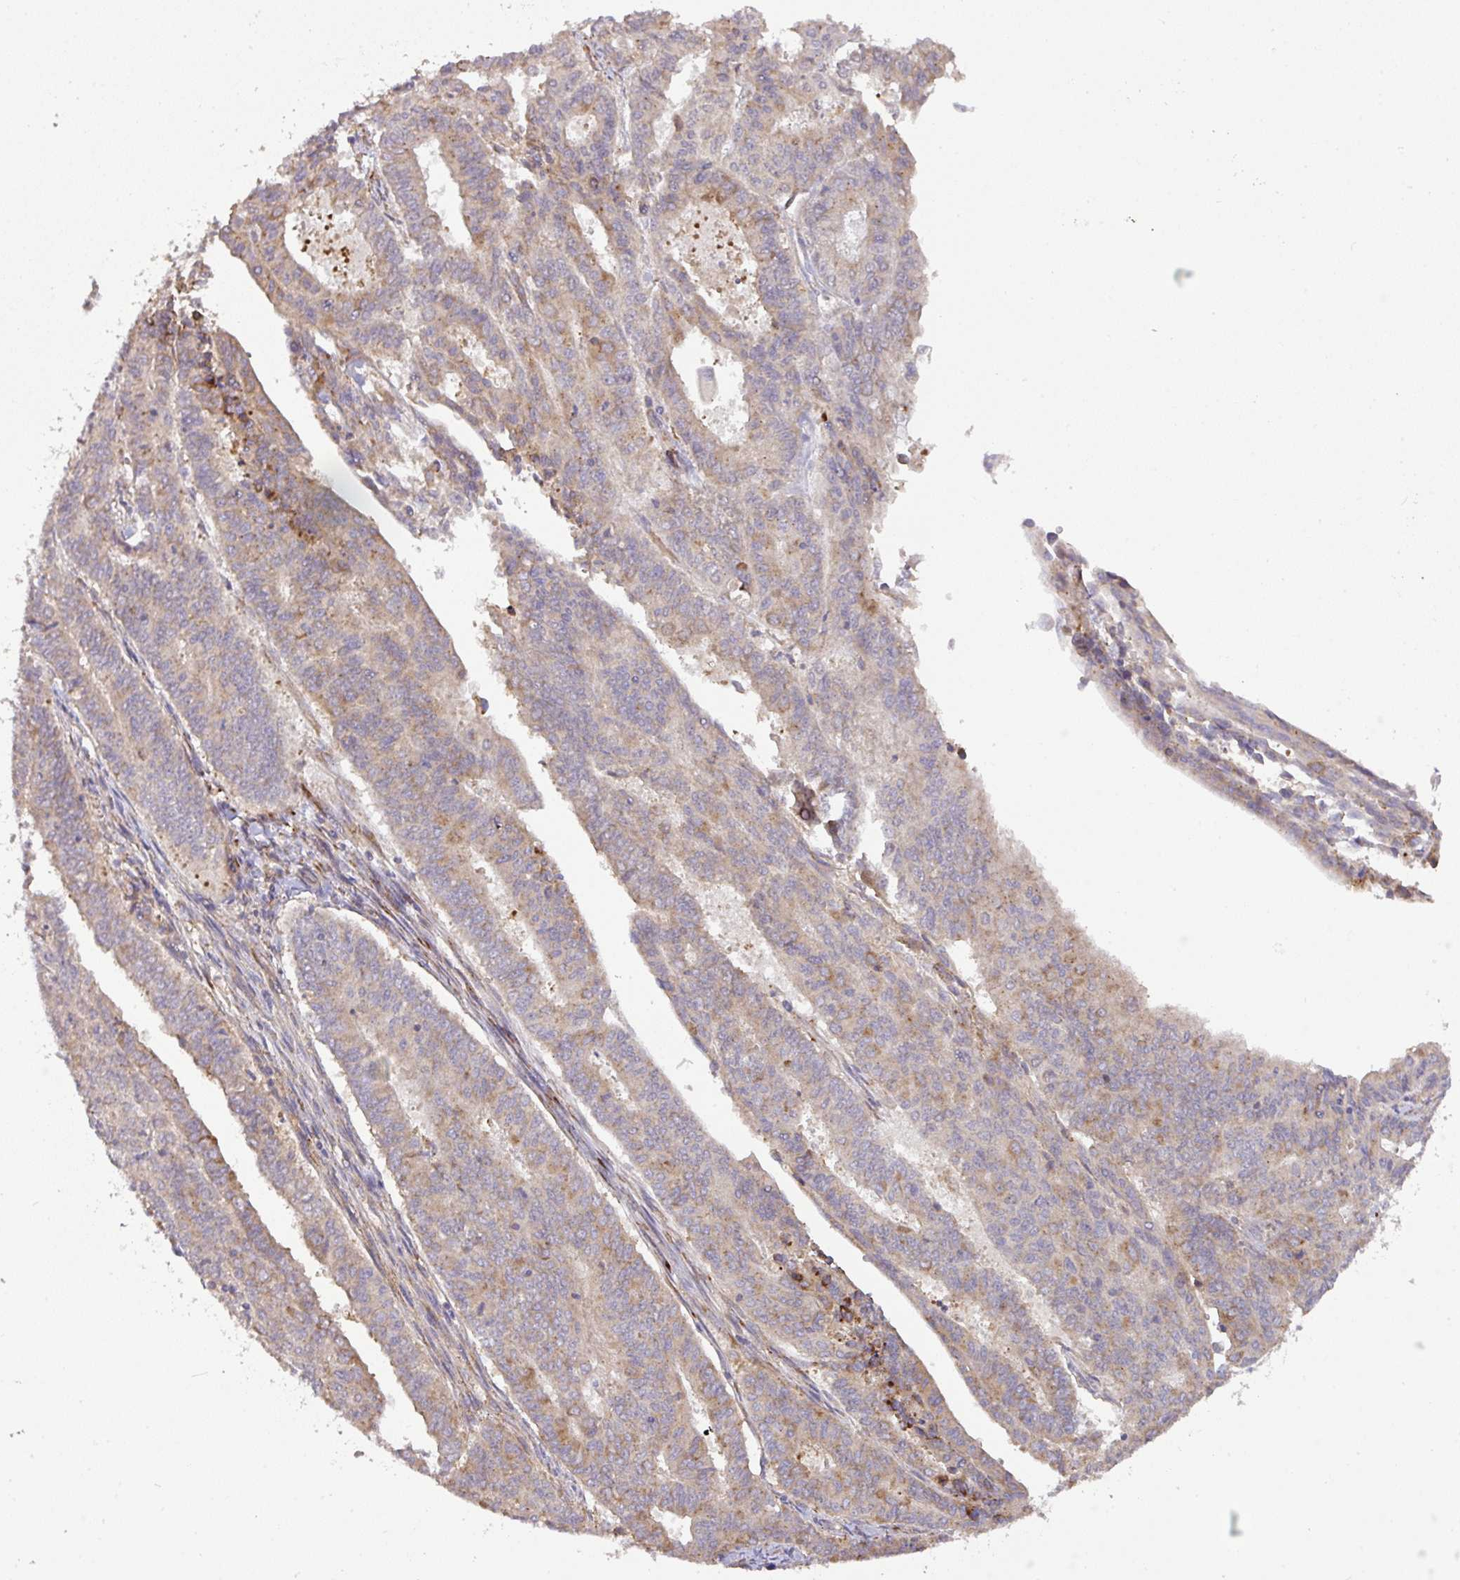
{"staining": {"intensity": "moderate", "quantity": "25%-75%", "location": "cytoplasmic/membranous"}, "tissue": "endometrial cancer", "cell_type": "Tumor cells", "image_type": "cancer", "snomed": [{"axis": "morphology", "description": "Adenocarcinoma, NOS"}, {"axis": "topography", "description": "Endometrium"}], "caption": "Human endometrial cancer (adenocarcinoma) stained with a brown dye demonstrates moderate cytoplasmic/membranous positive positivity in approximately 25%-75% of tumor cells.", "gene": "GALP", "patient": {"sex": "female", "age": 59}}